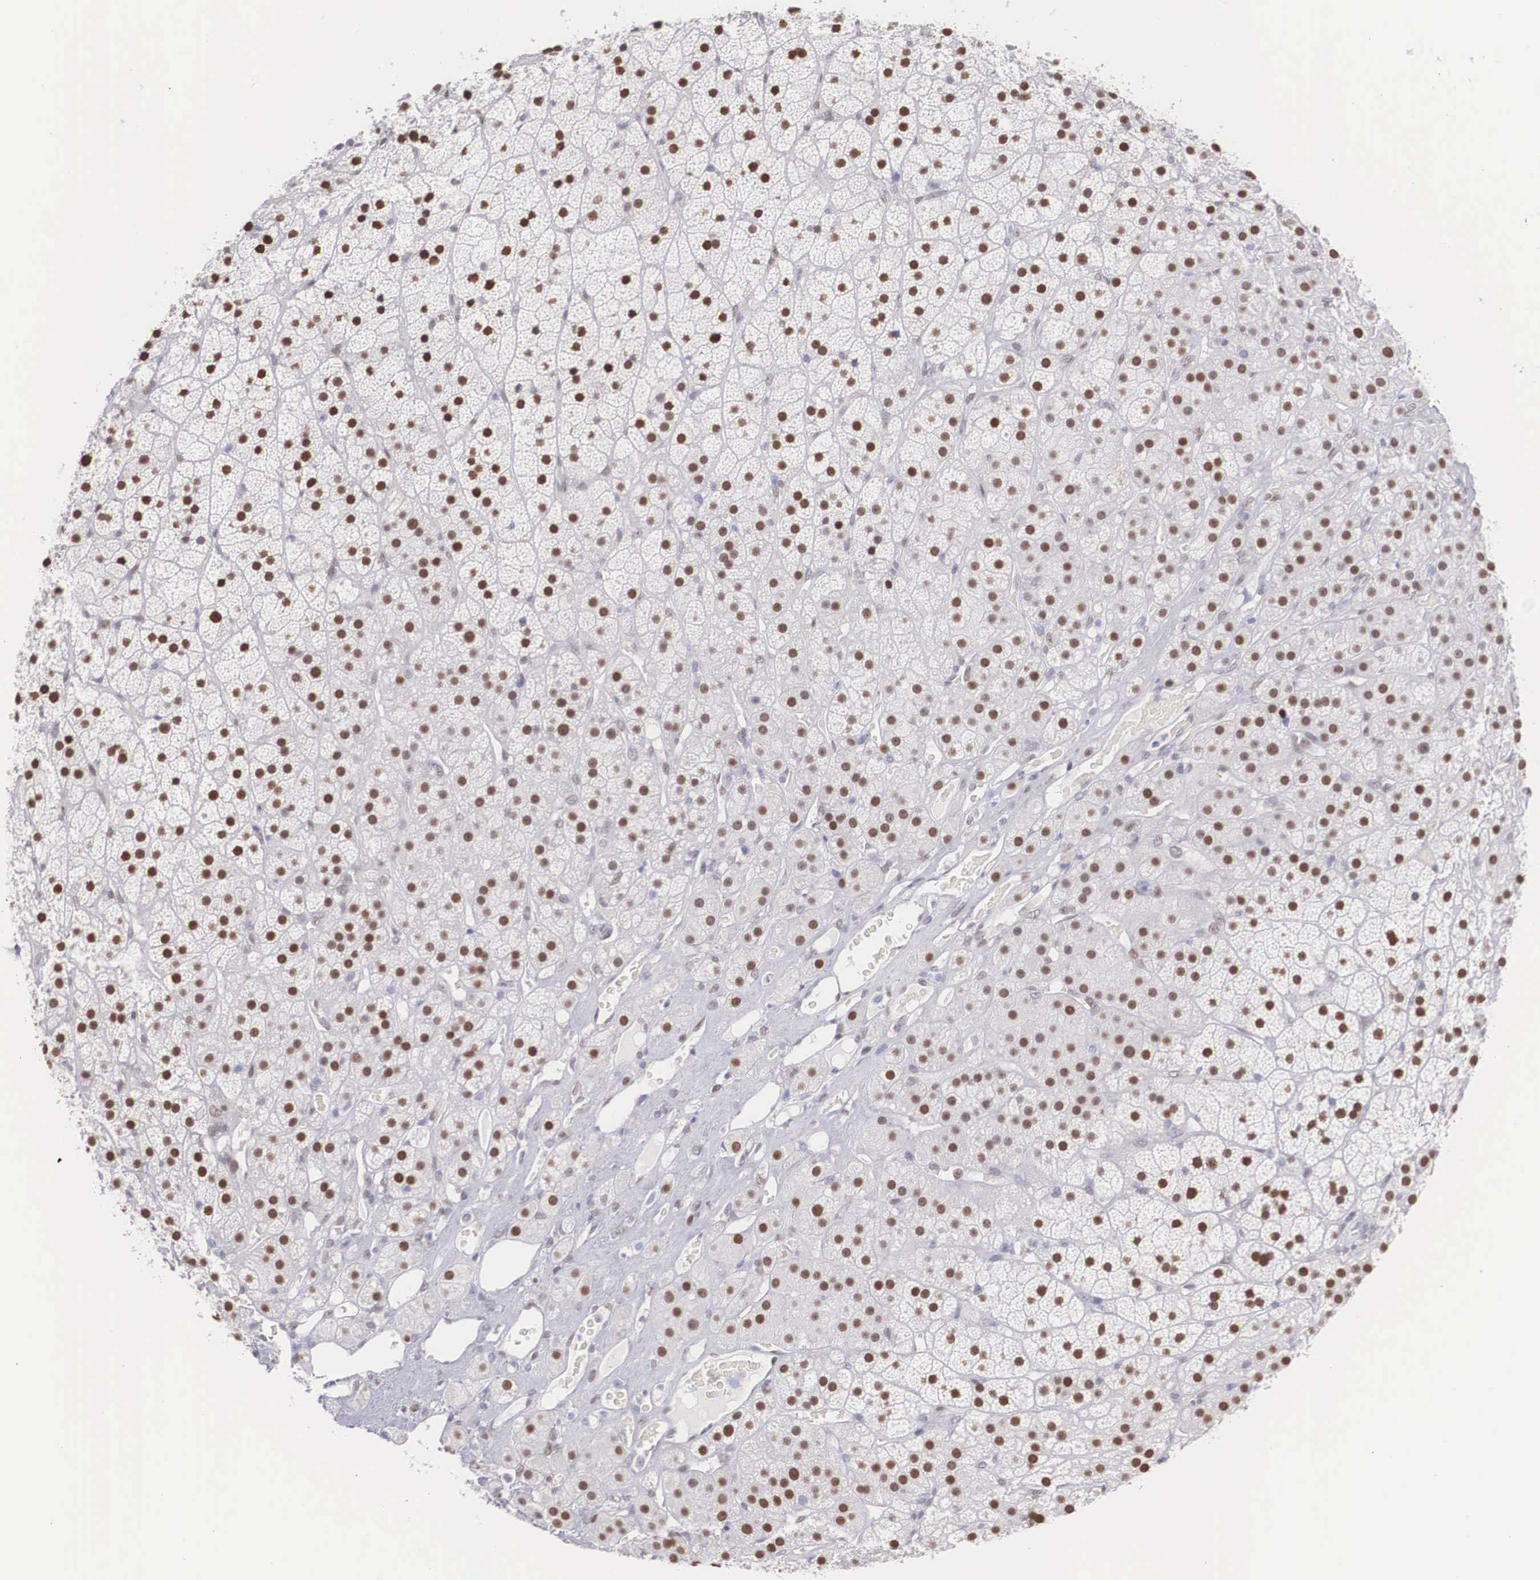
{"staining": {"intensity": "strong", "quantity": ">75%", "location": "nuclear"}, "tissue": "adrenal gland", "cell_type": "Glandular cells", "image_type": "normal", "snomed": [{"axis": "morphology", "description": "Normal tissue, NOS"}, {"axis": "topography", "description": "Adrenal gland"}], "caption": "Unremarkable adrenal gland displays strong nuclear staining in about >75% of glandular cells The protein of interest is stained brown, and the nuclei are stained in blue (DAB (3,3'-diaminobenzidine) IHC with brightfield microscopy, high magnification)..", "gene": "HMGN5", "patient": {"sex": "male", "age": 57}}